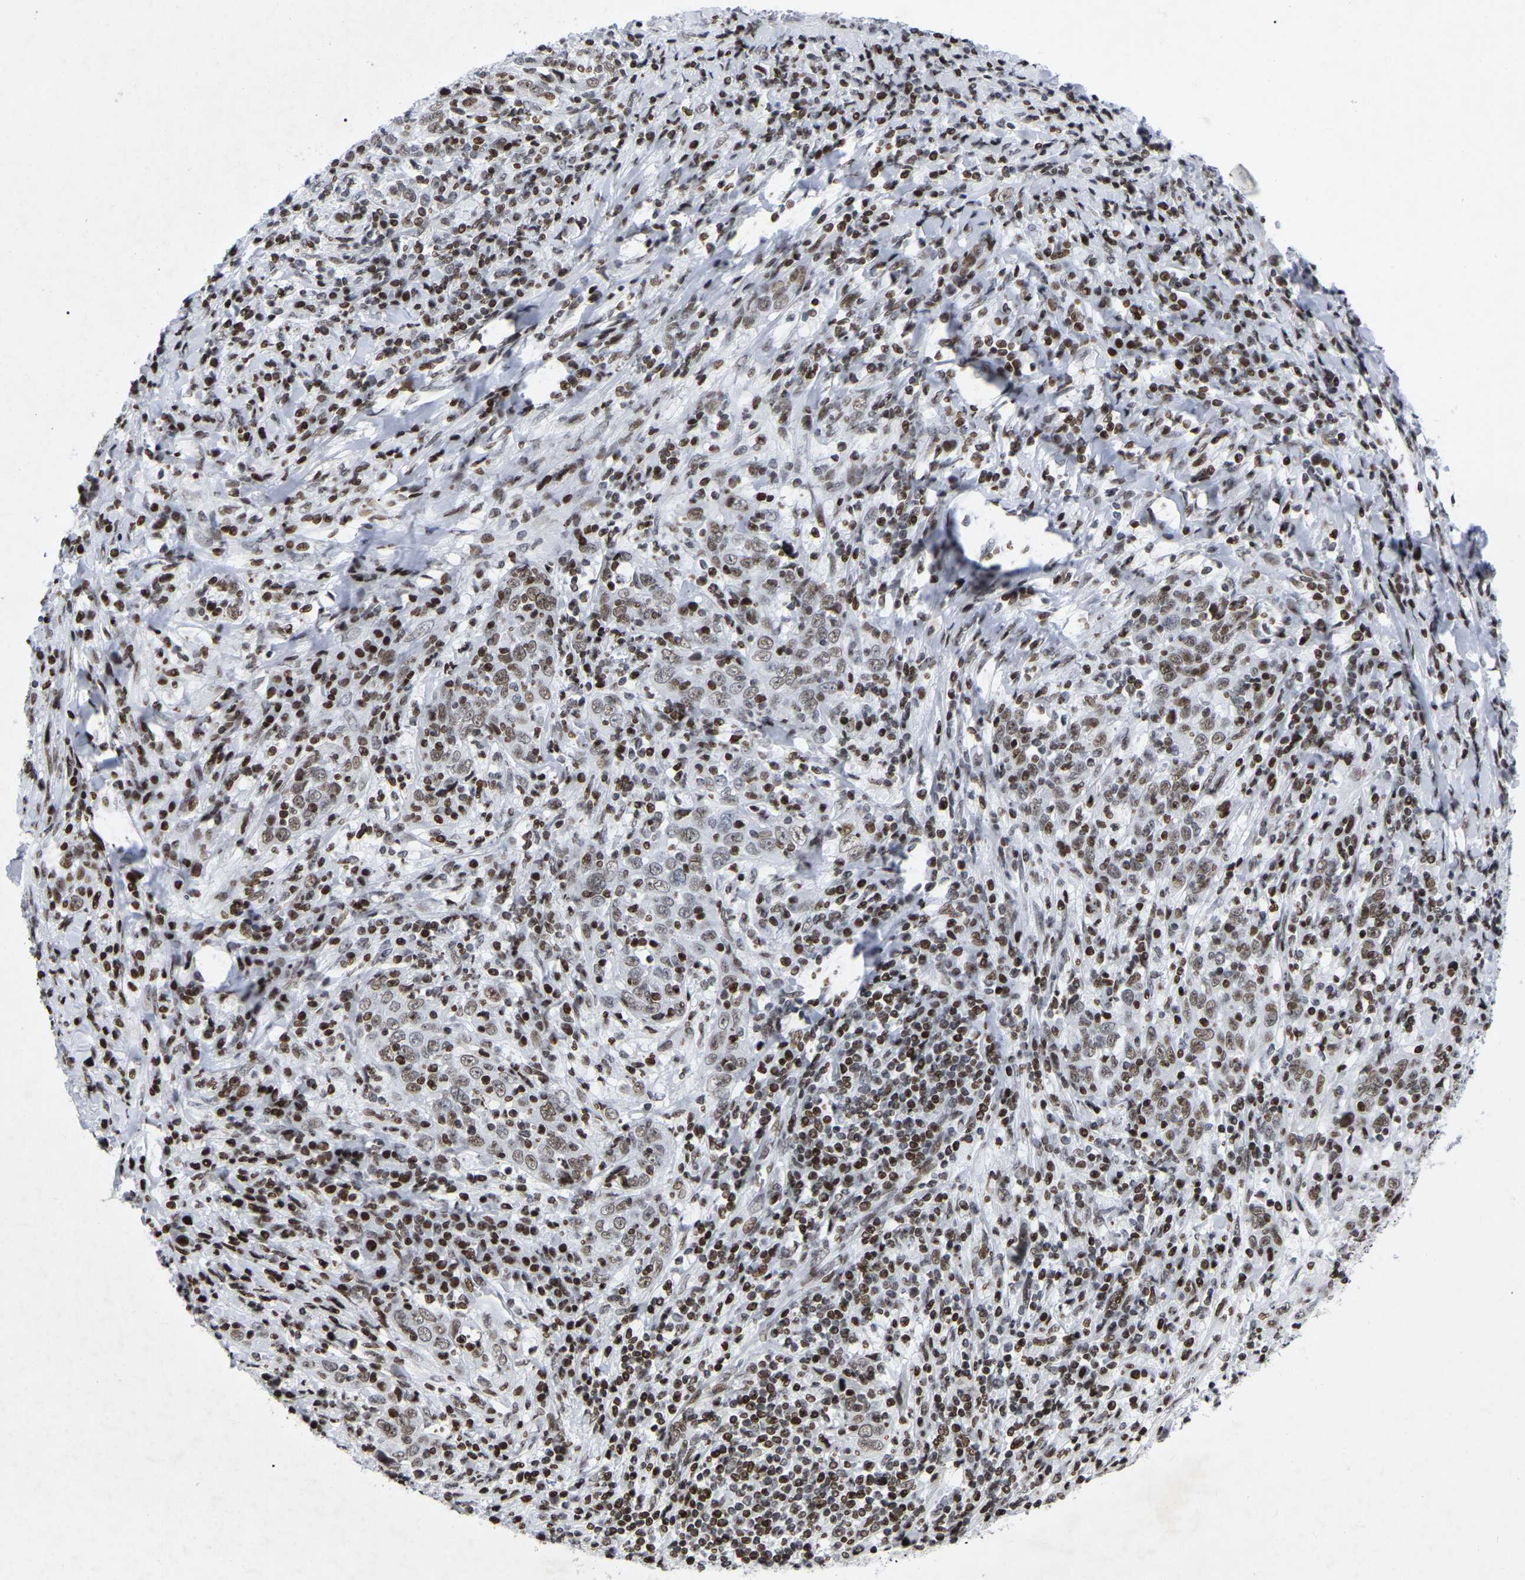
{"staining": {"intensity": "moderate", "quantity": "25%-75%", "location": "nuclear"}, "tissue": "cervical cancer", "cell_type": "Tumor cells", "image_type": "cancer", "snomed": [{"axis": "morphology", "description": "Squamous cell carcinoma, NOS"}, {"axis": "topography", "description": "Cervix"}], "caption": "The micrograph shows a brown stain indicating the presence of a protein in the nuclear of tumor cells in cervical squamous cell carcinoma. (Stains: DAB (3,3'-diaminobenzidine) in brown, nuclei in blue, Microscopy: brightfield microscopy at high magnification).", "gene": "PRCC", "patient": {"sex": "female", "age": 46}}